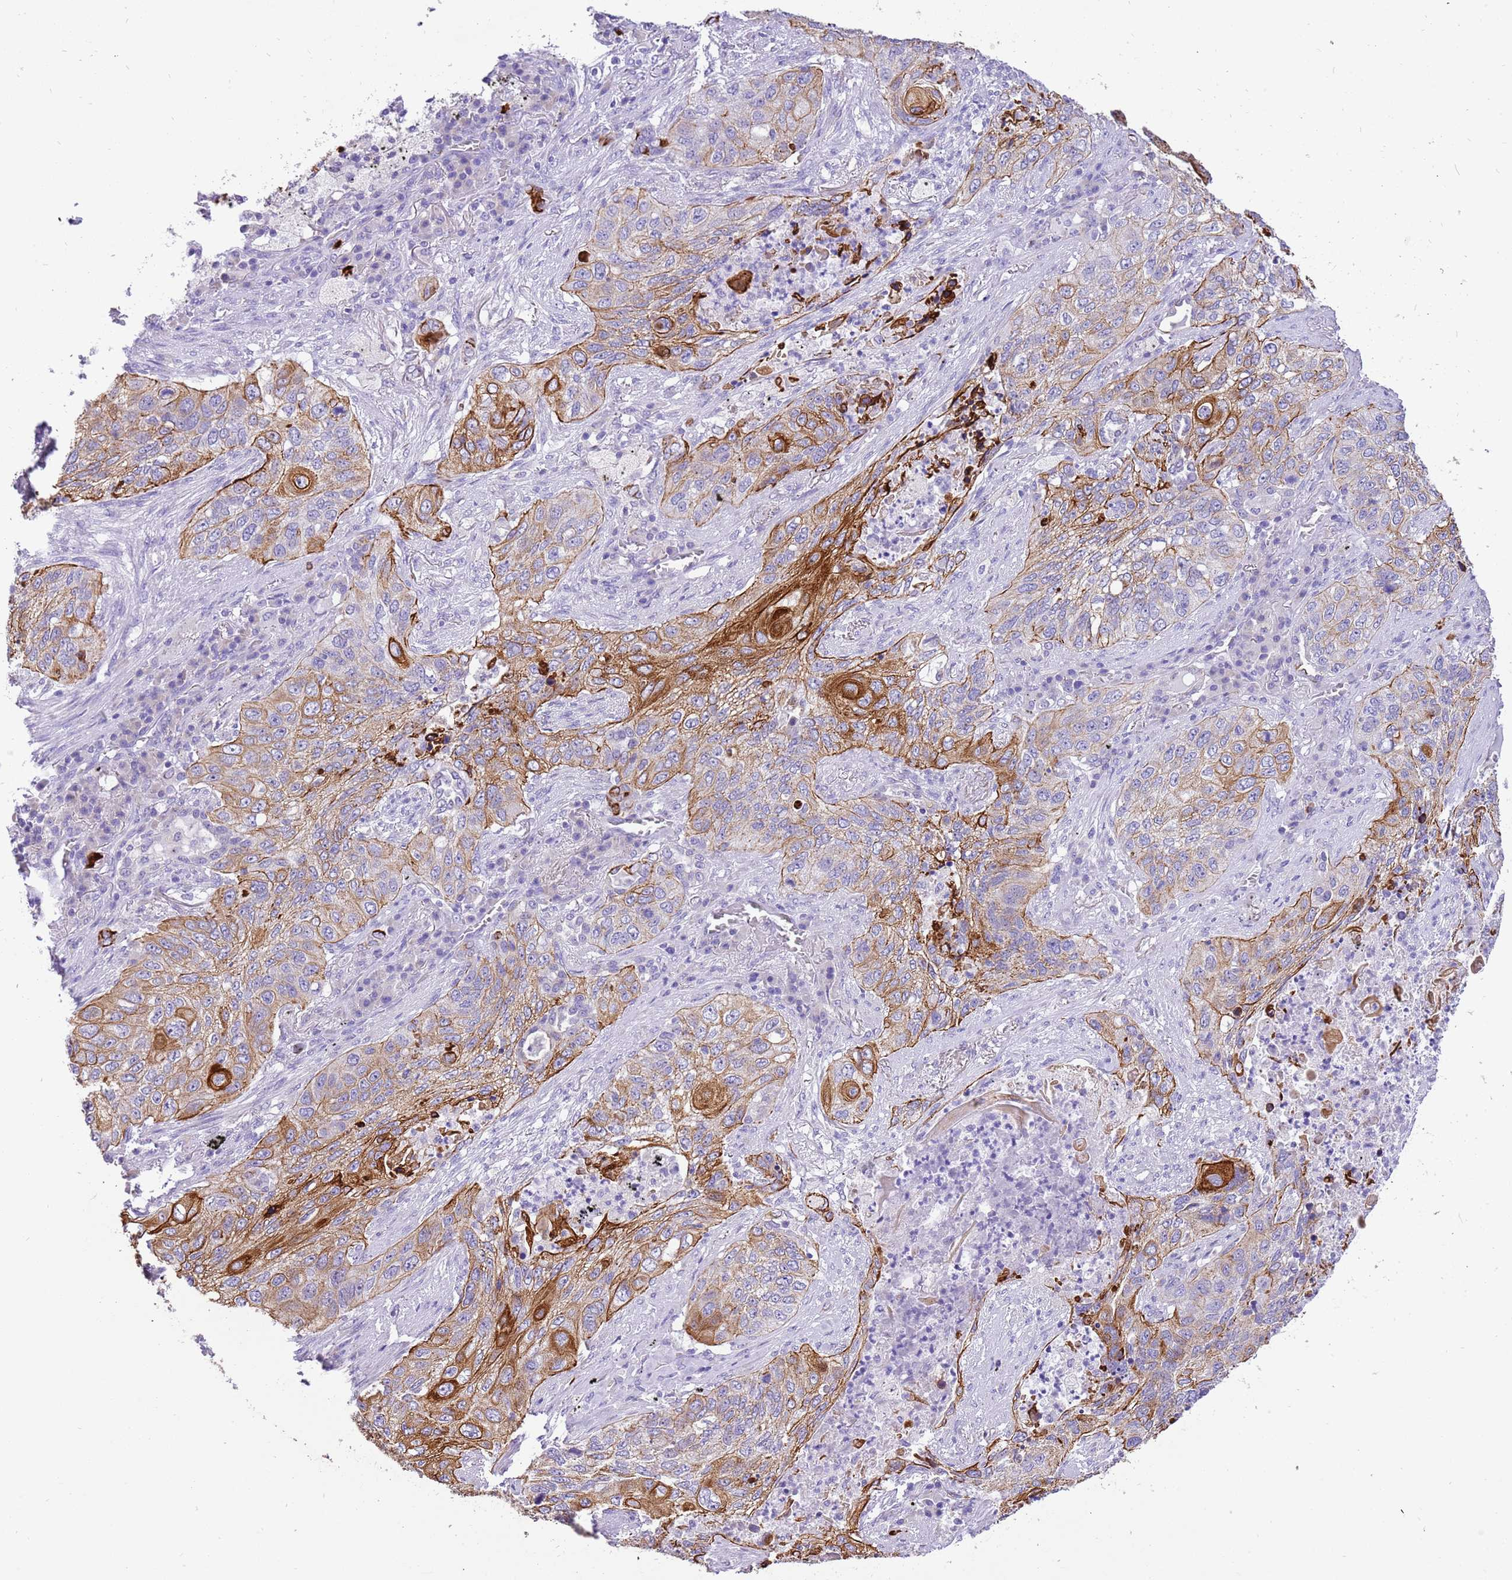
{"staining": {"intensity": "strong", "quantity": "25%-75%", "location": "cytoplasmic/membranous"}, "tissue": "lung cancer", "cell_type": "Tumor cells", "image_type": "cancer", "snomed": [{"axis": "morphology", "description": "Squamous cell carcinoma, NOS"}, {"axis": "topography", "description": "Lung"}], "caption": "Tumor cells exhibit high levels of strong cytoplasmic/membranous positivity in approximately 25%-75% of cells in human lung cancer. Immunohistochemistry stains the protein in brown and the nuclei are stained blue.", "gene": "R3HDM4", "patient": {"sex": "female", "age": 63}}